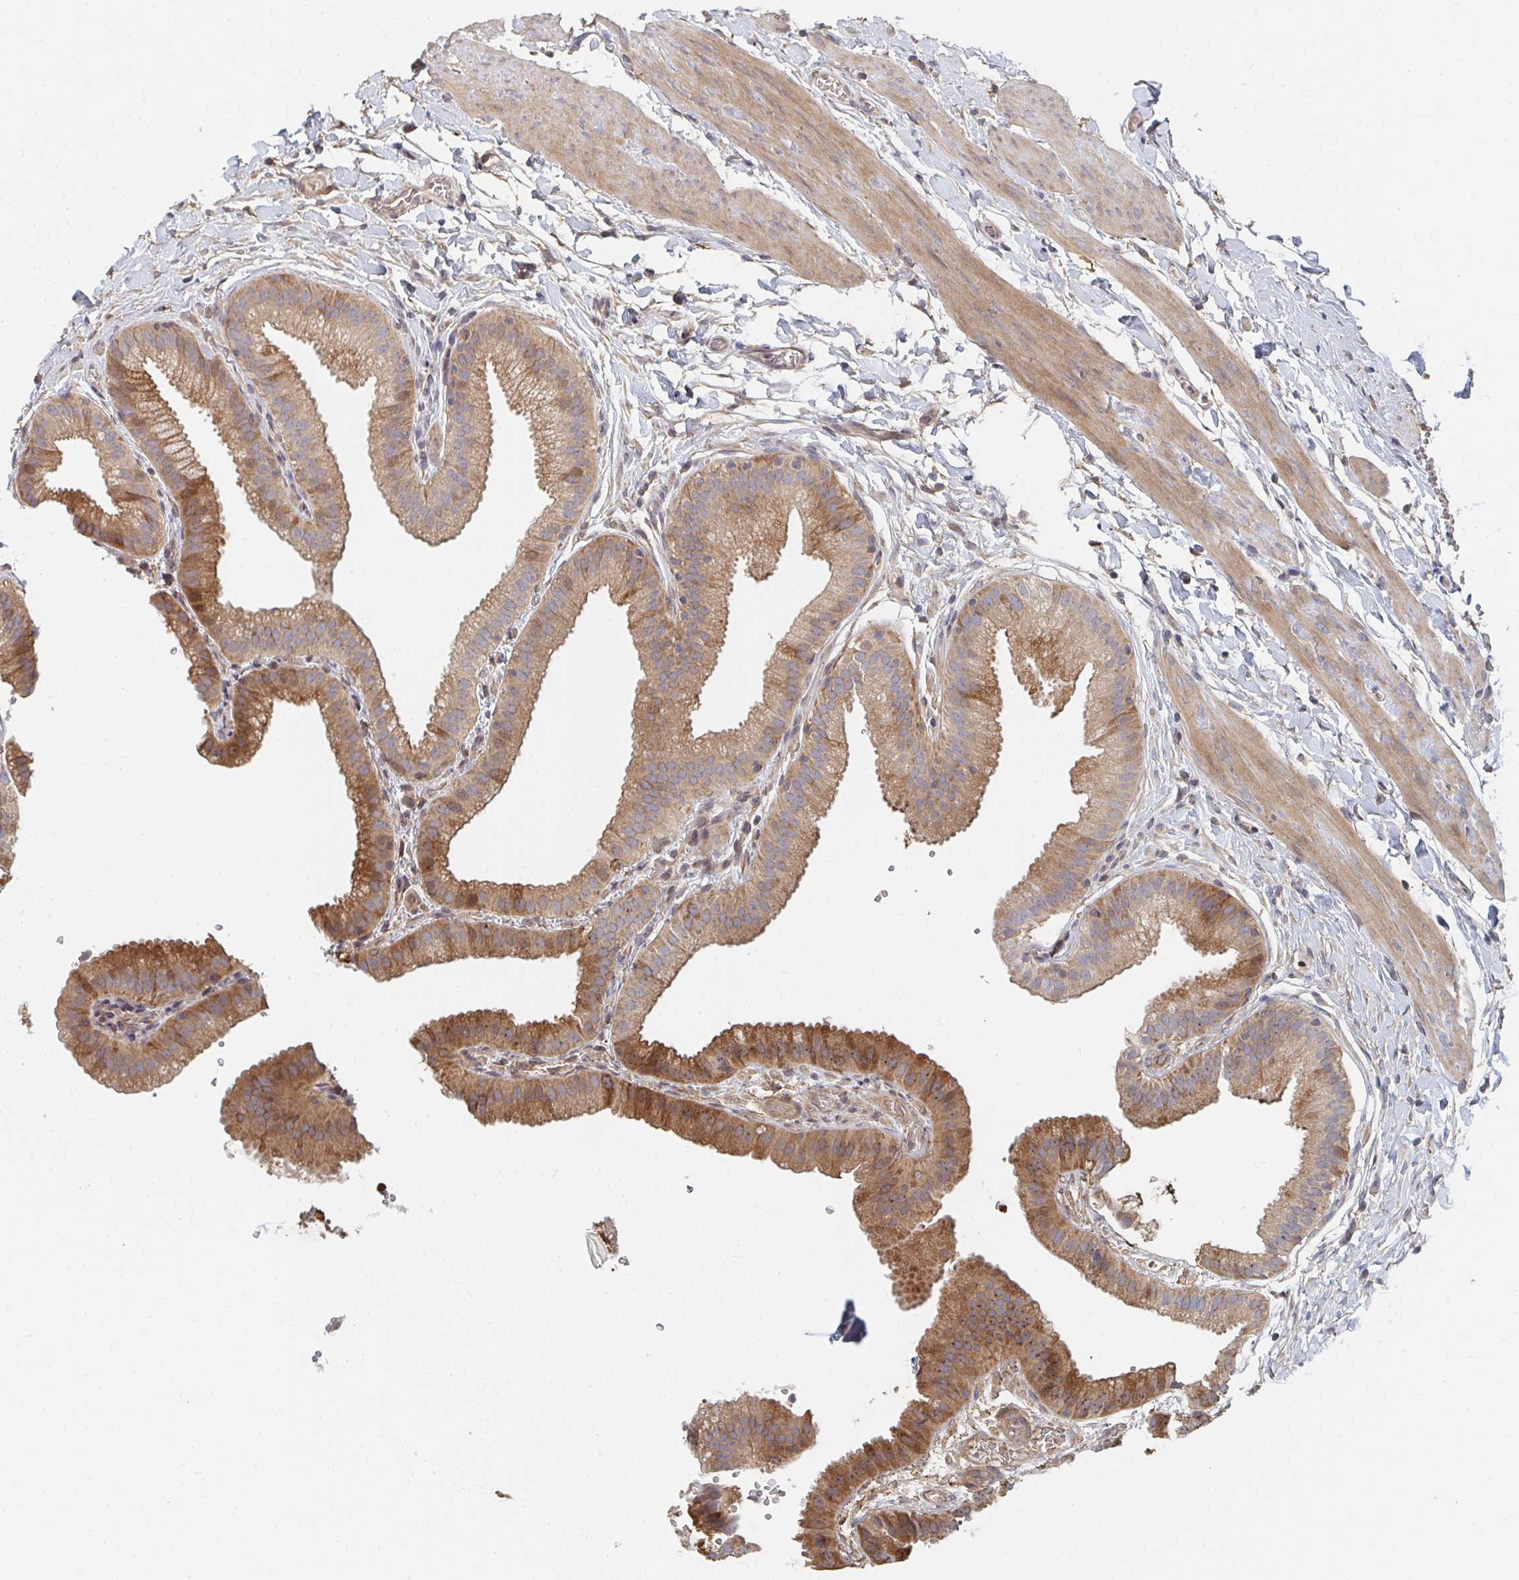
{"staining": {"intensity": "moderate", "quantity": ">75%", "location": "cytoplasmic/membranous"}, "tissue": "gallbladder", "cell_type": "Glandular cells", "image_type": "normal", "snomed": [{"axis": "morphology", "description": "Normal tissue, NOS"}, {"axis": "topography", "description": "Gallbladder"}], "caption": "Protein positivity by immunohistochemistry shows moderate cytoplasmic/membranous positivity in about >75% of glandular cells in benign gallbladder.", "gene": "PTEN", "patient": {"sex": "female", "age": 63}}